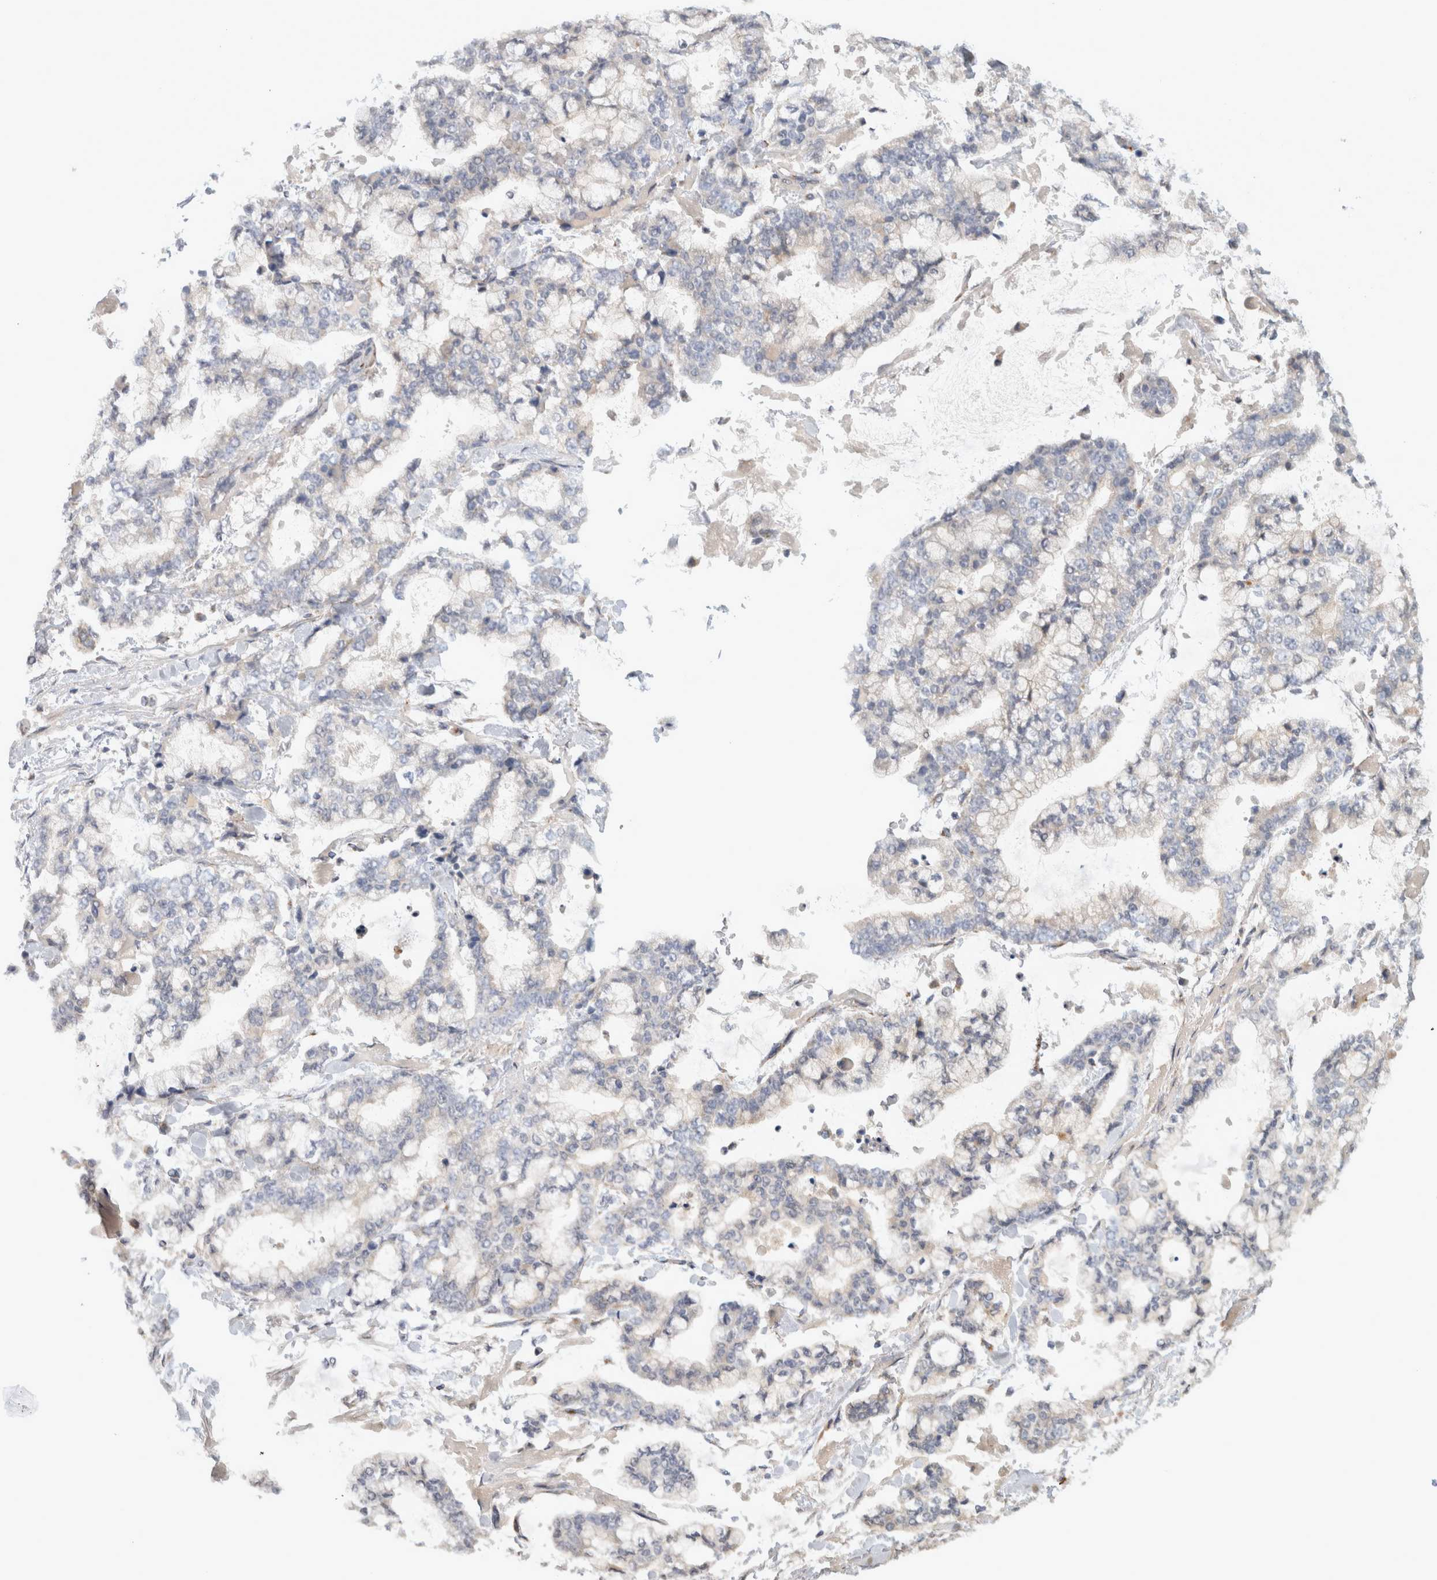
{"staining": {"intensity": "negative", "quantity": "none", "location": "none"}, "tissue": "stomach cancer", "cell_type": "Tumor cells", "image_type": "cancer", "snomed": [{"axis": "morphology", "description": "Normal tissue, NOS"}, {"axis": "morphology", "description": "Adenocarcinoma, NOS"}, {"axis": "topography", "description": "Stomach, upper"}, {"axis": "topography", "description": "Stomach"}], "caption": "IHC of human adenocarcinoma (stomach) demonstrates no expression in tumor cells.", "gene": "RAB18", "patient": {"sex": "male", "age": 76}}